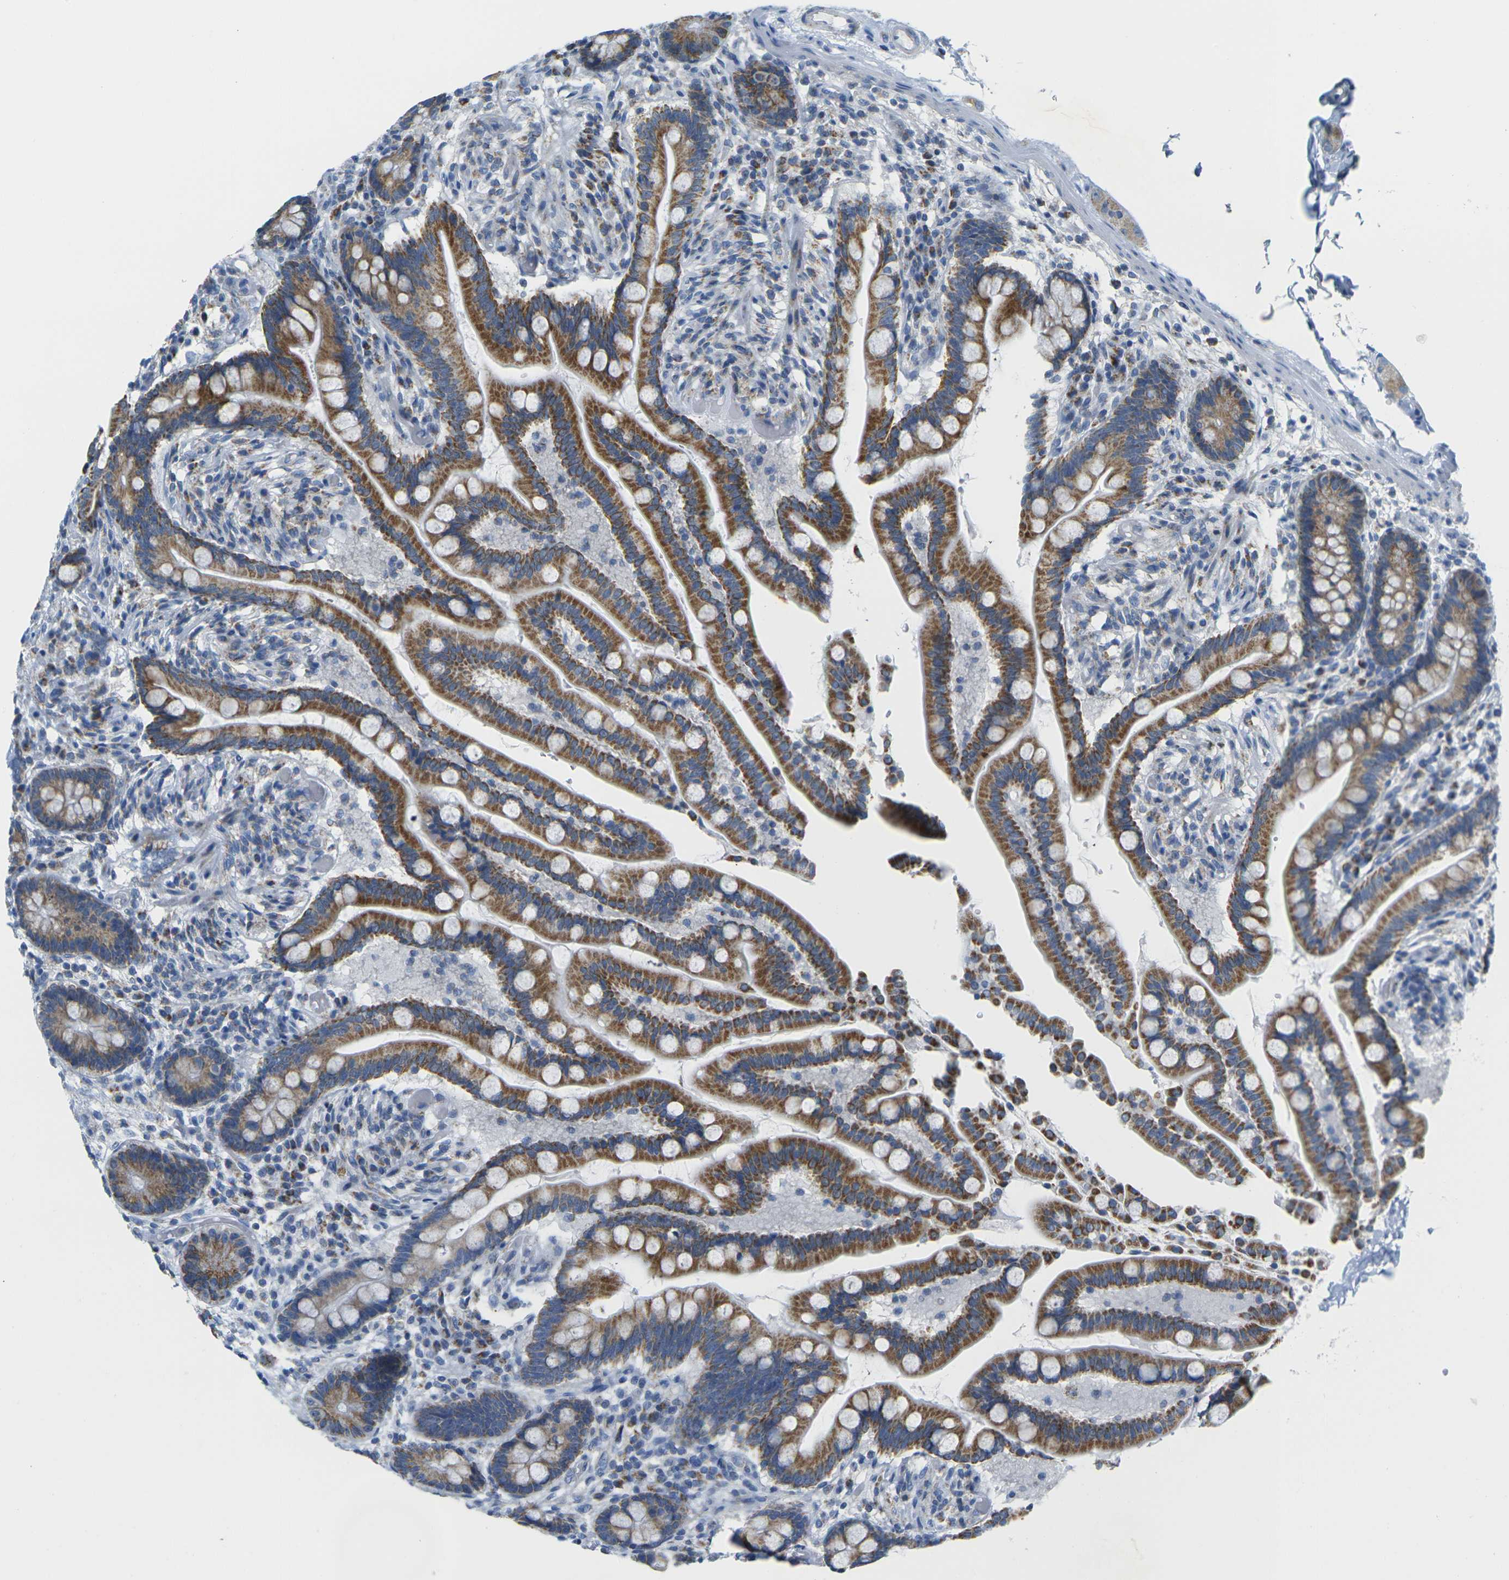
{"staining": {"intensity": "negative", "quantity": "none", "location": "none"}, "tissue": "colon", "cell_type": "Endothelial cells", "image_type": "normal", "snomed": [{"axis": "morphology", "description": "Normal tissue, NOS"}, {"axis": "topography", "description": "Colon"}], "caption": "A high-resolution micrograph shows immunohistochemistry (IHC) staining of normal colon, which demonstrates no significant expression in endothelial cells.", "gene": "TMEM204", "patient": {"sex": "male", "age": 73}}